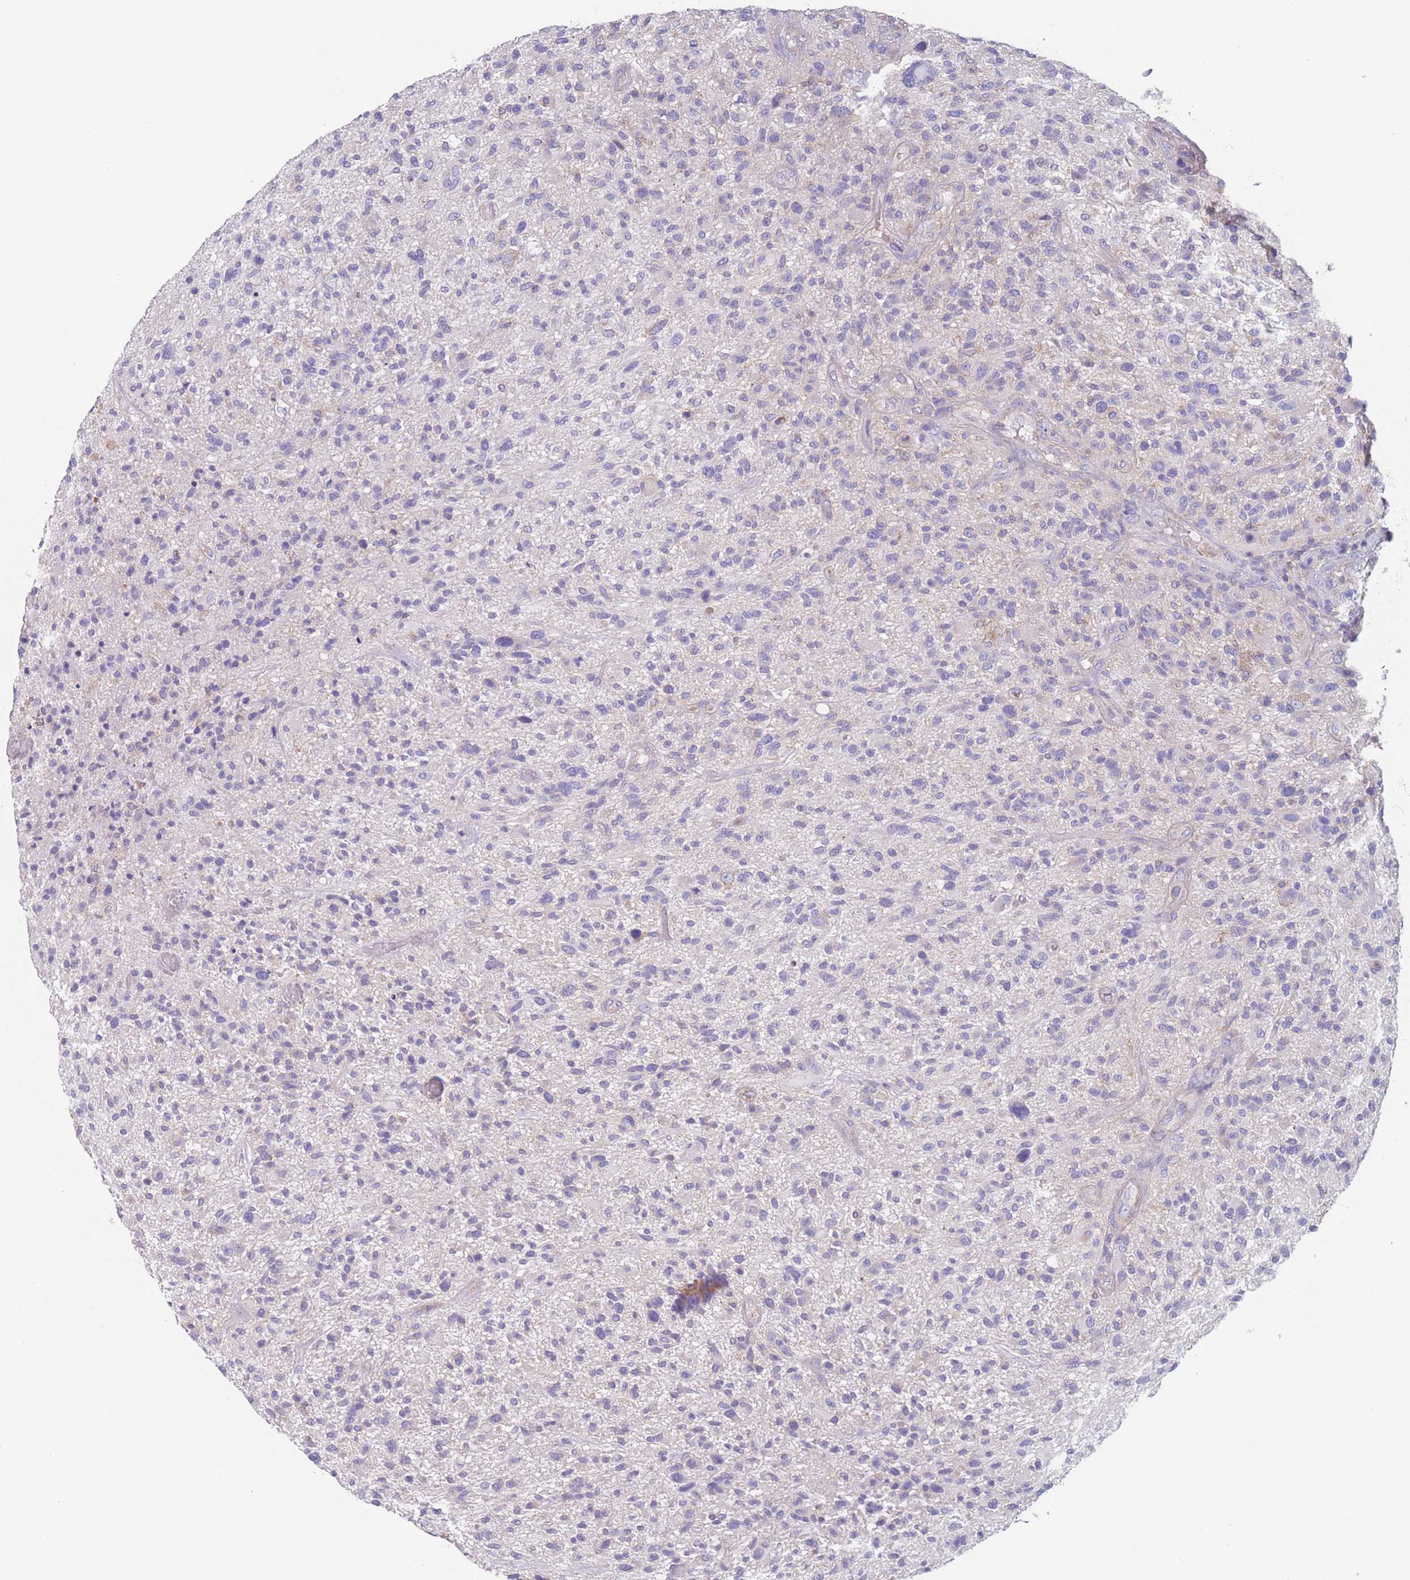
{"staining": {"intensity": "negative", "quantity": "none", "location": "none"}, "tissue": "glioma", "cell_type": "Tumor cells", "image_type": "cancer", "snomed": [{"axis": "morphology", "description": "Glioma, malignant, High grade"}, {"axis": "topography", "description": "Brain"}], "caption": "Human glioma stained for a protein using IHC reveals no staining in tumor cells.", "gene": "ADH1A", "patient": {"sex": "male", "age": 47}}